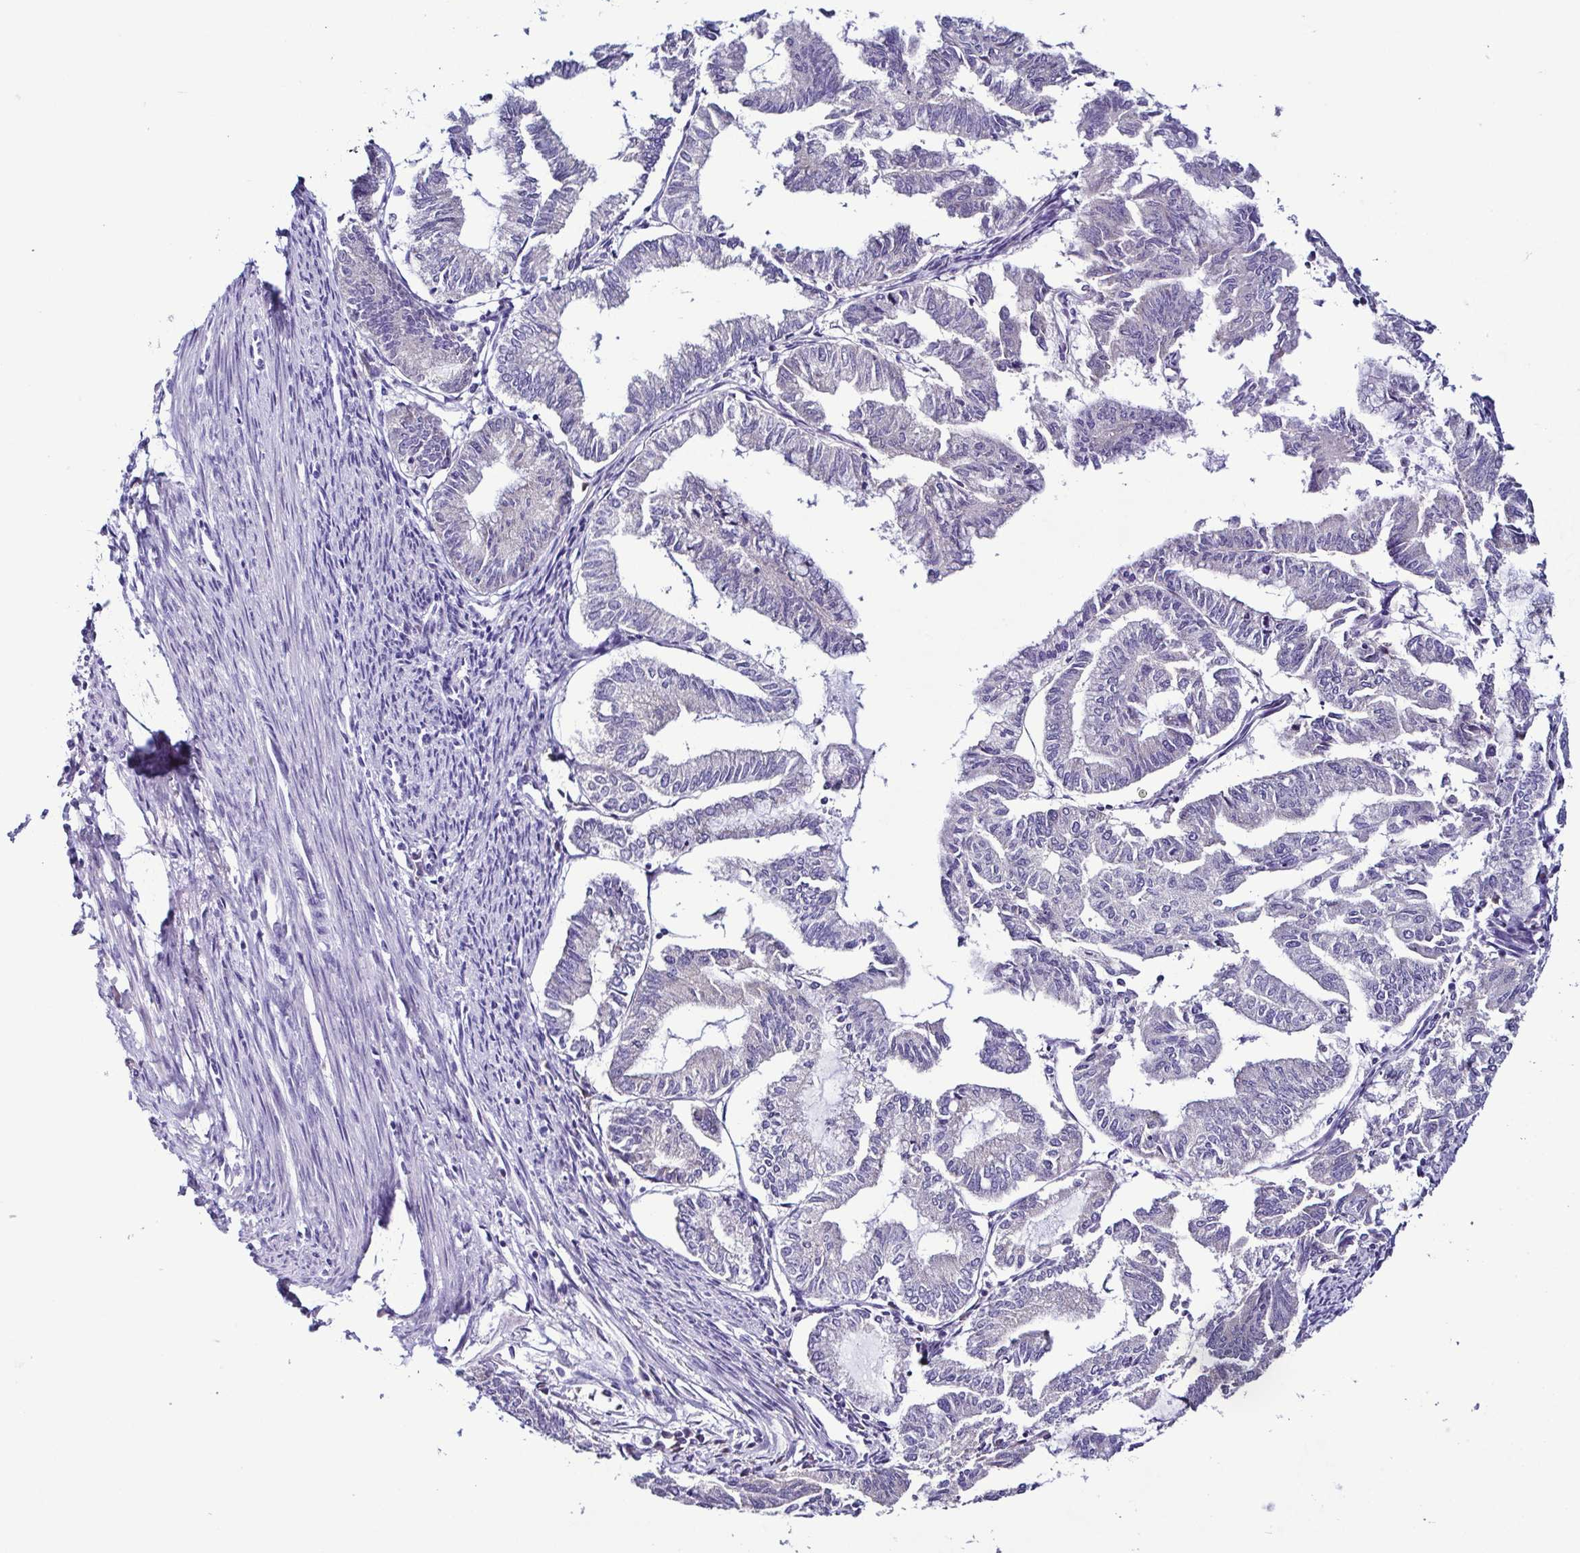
{"staining": {"intensity": "negative", "quantity": "none", "location": "none"}, "tissue": "endometrial cancer", "cell_type": "Tumor cells", "image_type": "cancer", "snomed": [{"axis": "morphology", "description": "Adenocarcinoma, NOS"}, {"axis": "topography", "description": "Endometrium"}], "caption": "Immunohistochemistry histopathology image of human endometrial cancer (adenocarcinoma) stained for a protein (brown), which reveals no positivity in tumor cells.", "gene": "SRL", "patient": {"sex": "female", "age": 79}}